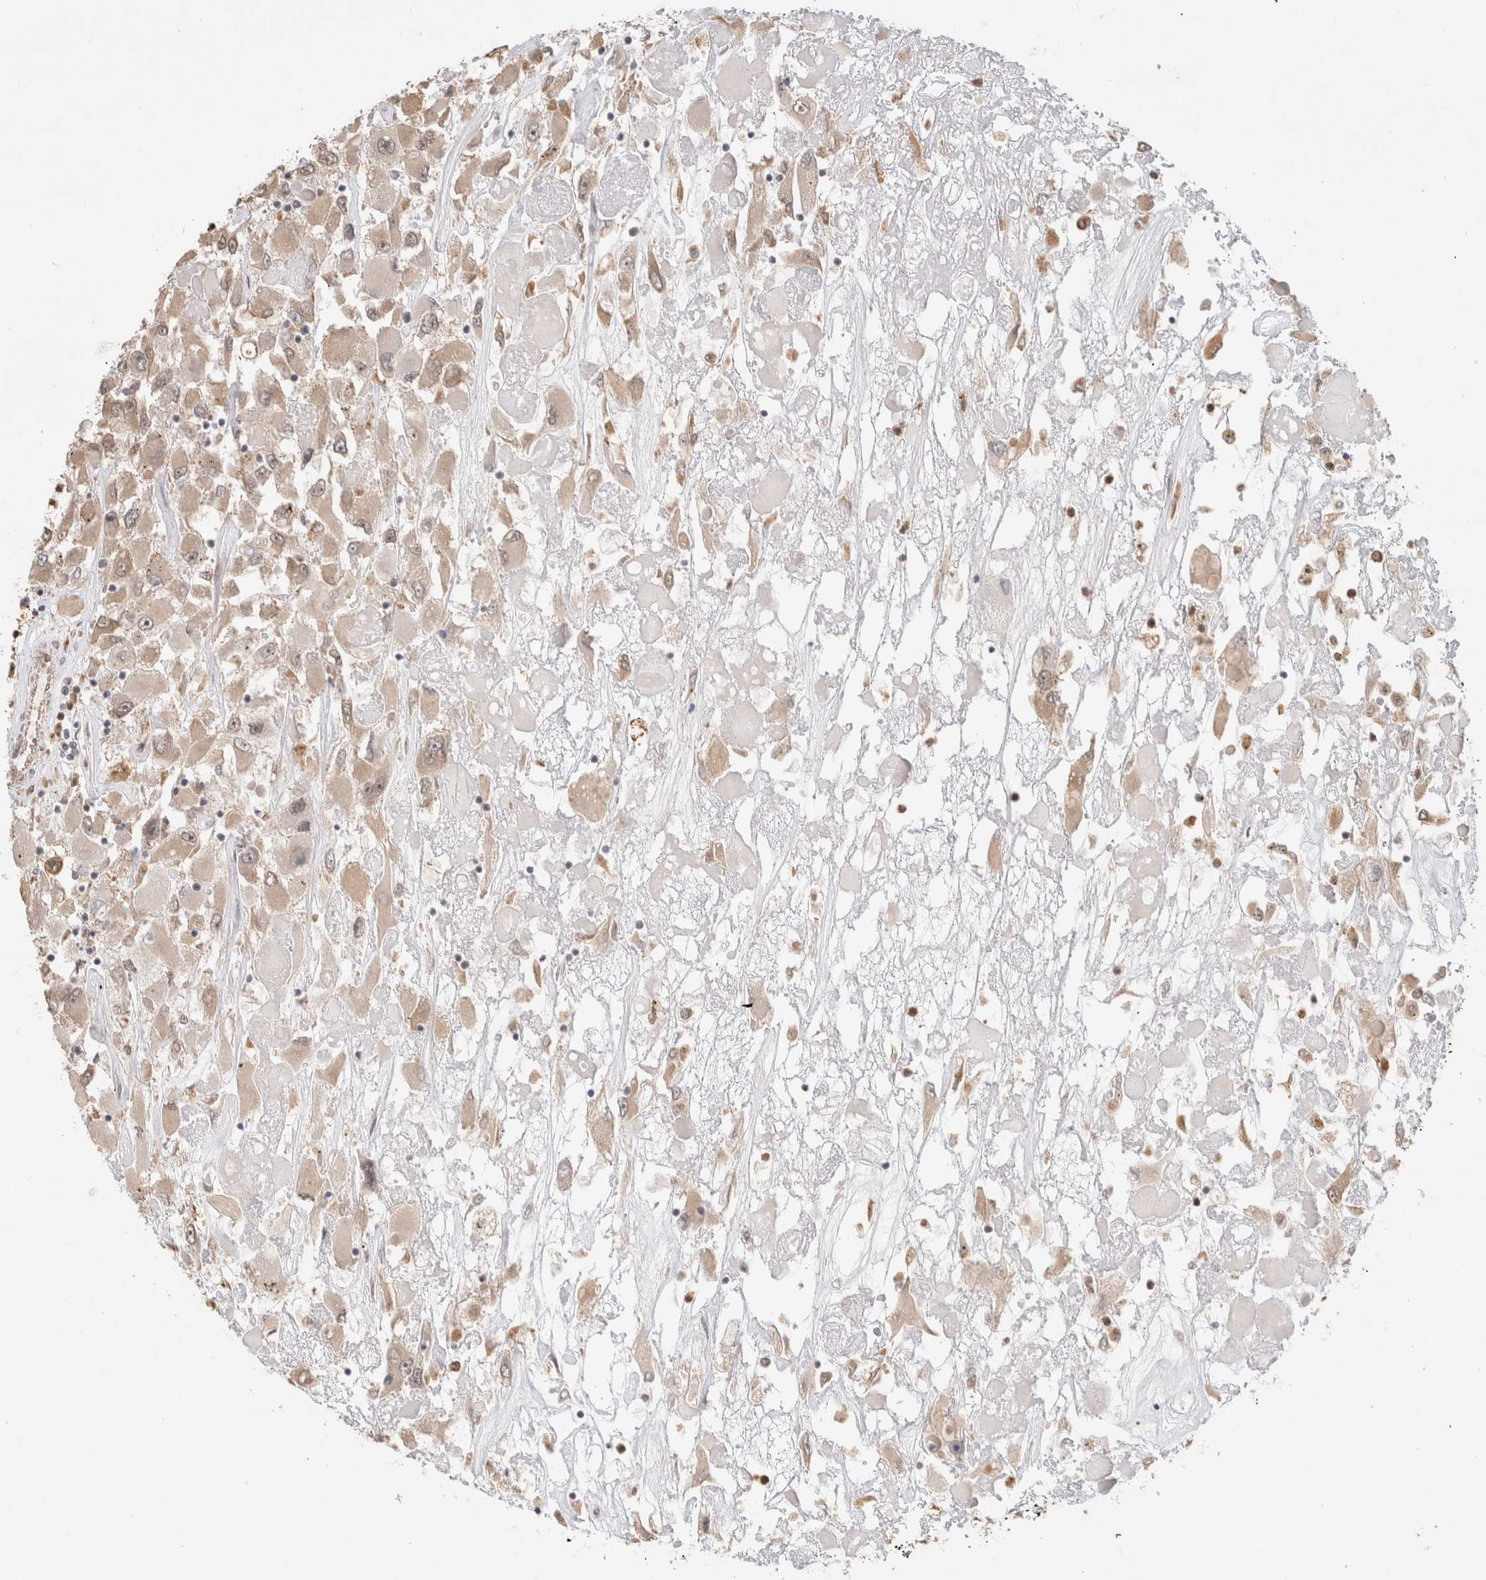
{"staining": {"intensity": "weak", "quantity": "25%-75%", "location": "cytoplasmic/membranous"}, "tissue": "renal cancer", "cell_type": "Tumor cells", "image_type": "cancer", "snomed": [{"axis": "morphology", "description": "Adenocarcinoma, NOS"}, {"axis": "topography", "description": "Kidney"}], "caption": "Weak cytoplasmic/membranous positivity is present in approximately 25%-75% of tumor cells in renal cancer.", "gene": "OTUD6B", "patient": {"sex": "female", "age": 52}}